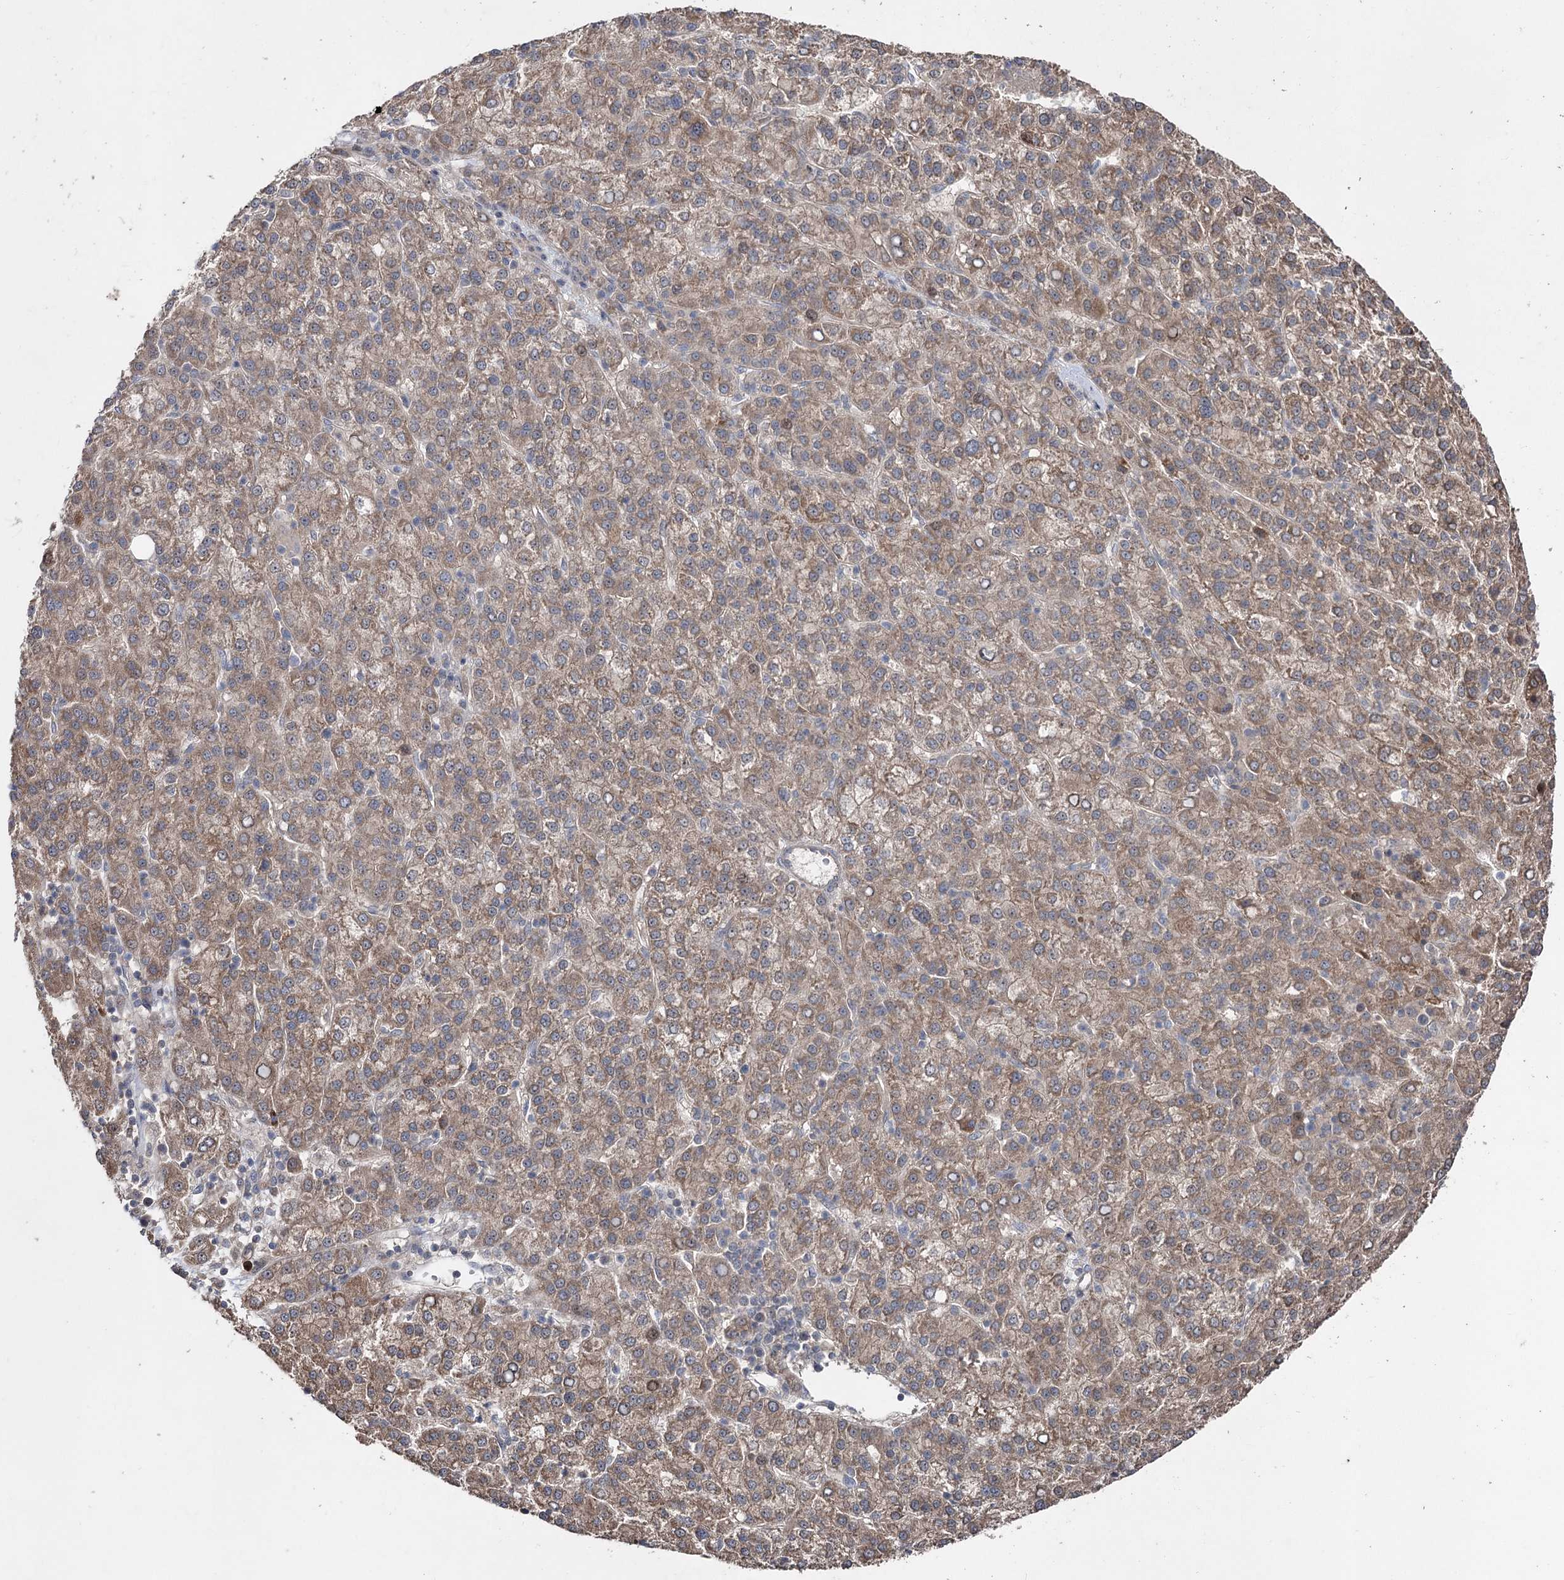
{"staining": {"intensity": "moderate", "quantity": ">75%", "location": "cytoplasmic/membranous"}, "tissue": "liver cancer", "cell_type": "Tumor cells", "image_type": "cancer", "snomed": [{"axis": "morphology", "description": "Carcinoma, Hepatocellular, NOS"}, {"axis": "topography", "description": "Liver"}], "caption": "High-magnification brightfield microscopy of liver cancer (hepatocellular carcinoma) stained with DAB (3,3'-diaminobenzidine) (brown) and counterstained with hematoxylin (blue). tumor cells exhibit moderate cytoplasmic/membranous expression is seen in about>75% of cells.", "gene": "CPNE8", "patient": {"sex": "female", "age": 58}}